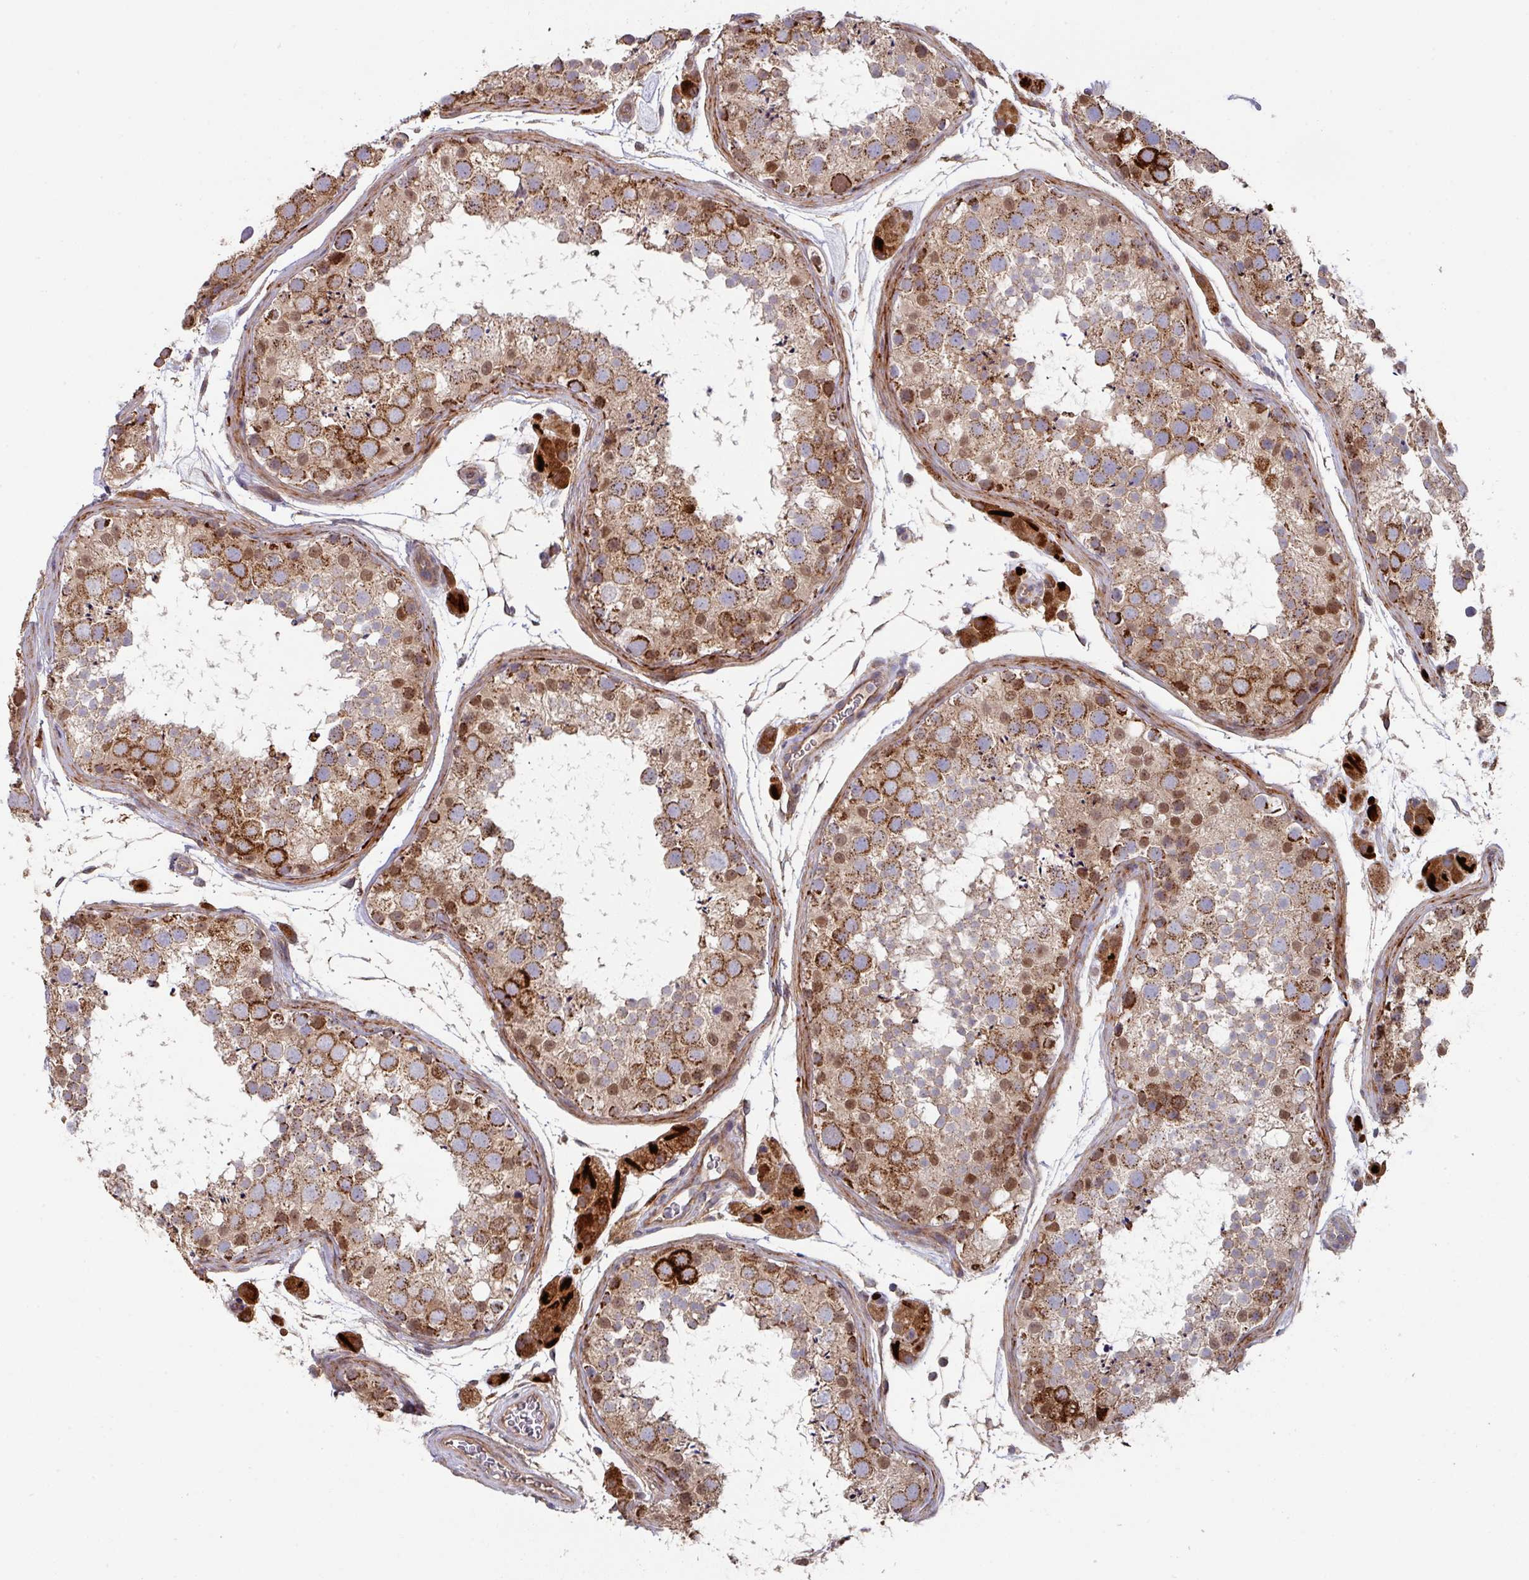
{"staining": {"intensity": "strong", "quantity": "25%-75%", "location": "cytoplasmic/membranous,nuclear"}, "tissue": "testis", "cell_type": "Cells in seminiferous ducts", "image_type": "normal", "snomed": [{"axis": "morphology", "description": "Normal tissue, NOS"}, {"axis": "topography", "description": "Testis"}], "caption": "Immunohistochemical staining of normal testis demonstrates high levels of strong cytoplasmic/membranous,nuclear positivity in about 25%-75% of cells in seminiferous ducts.", "gene": "DCAF12L1", "patient": {"sex": "male", "age": 41}}